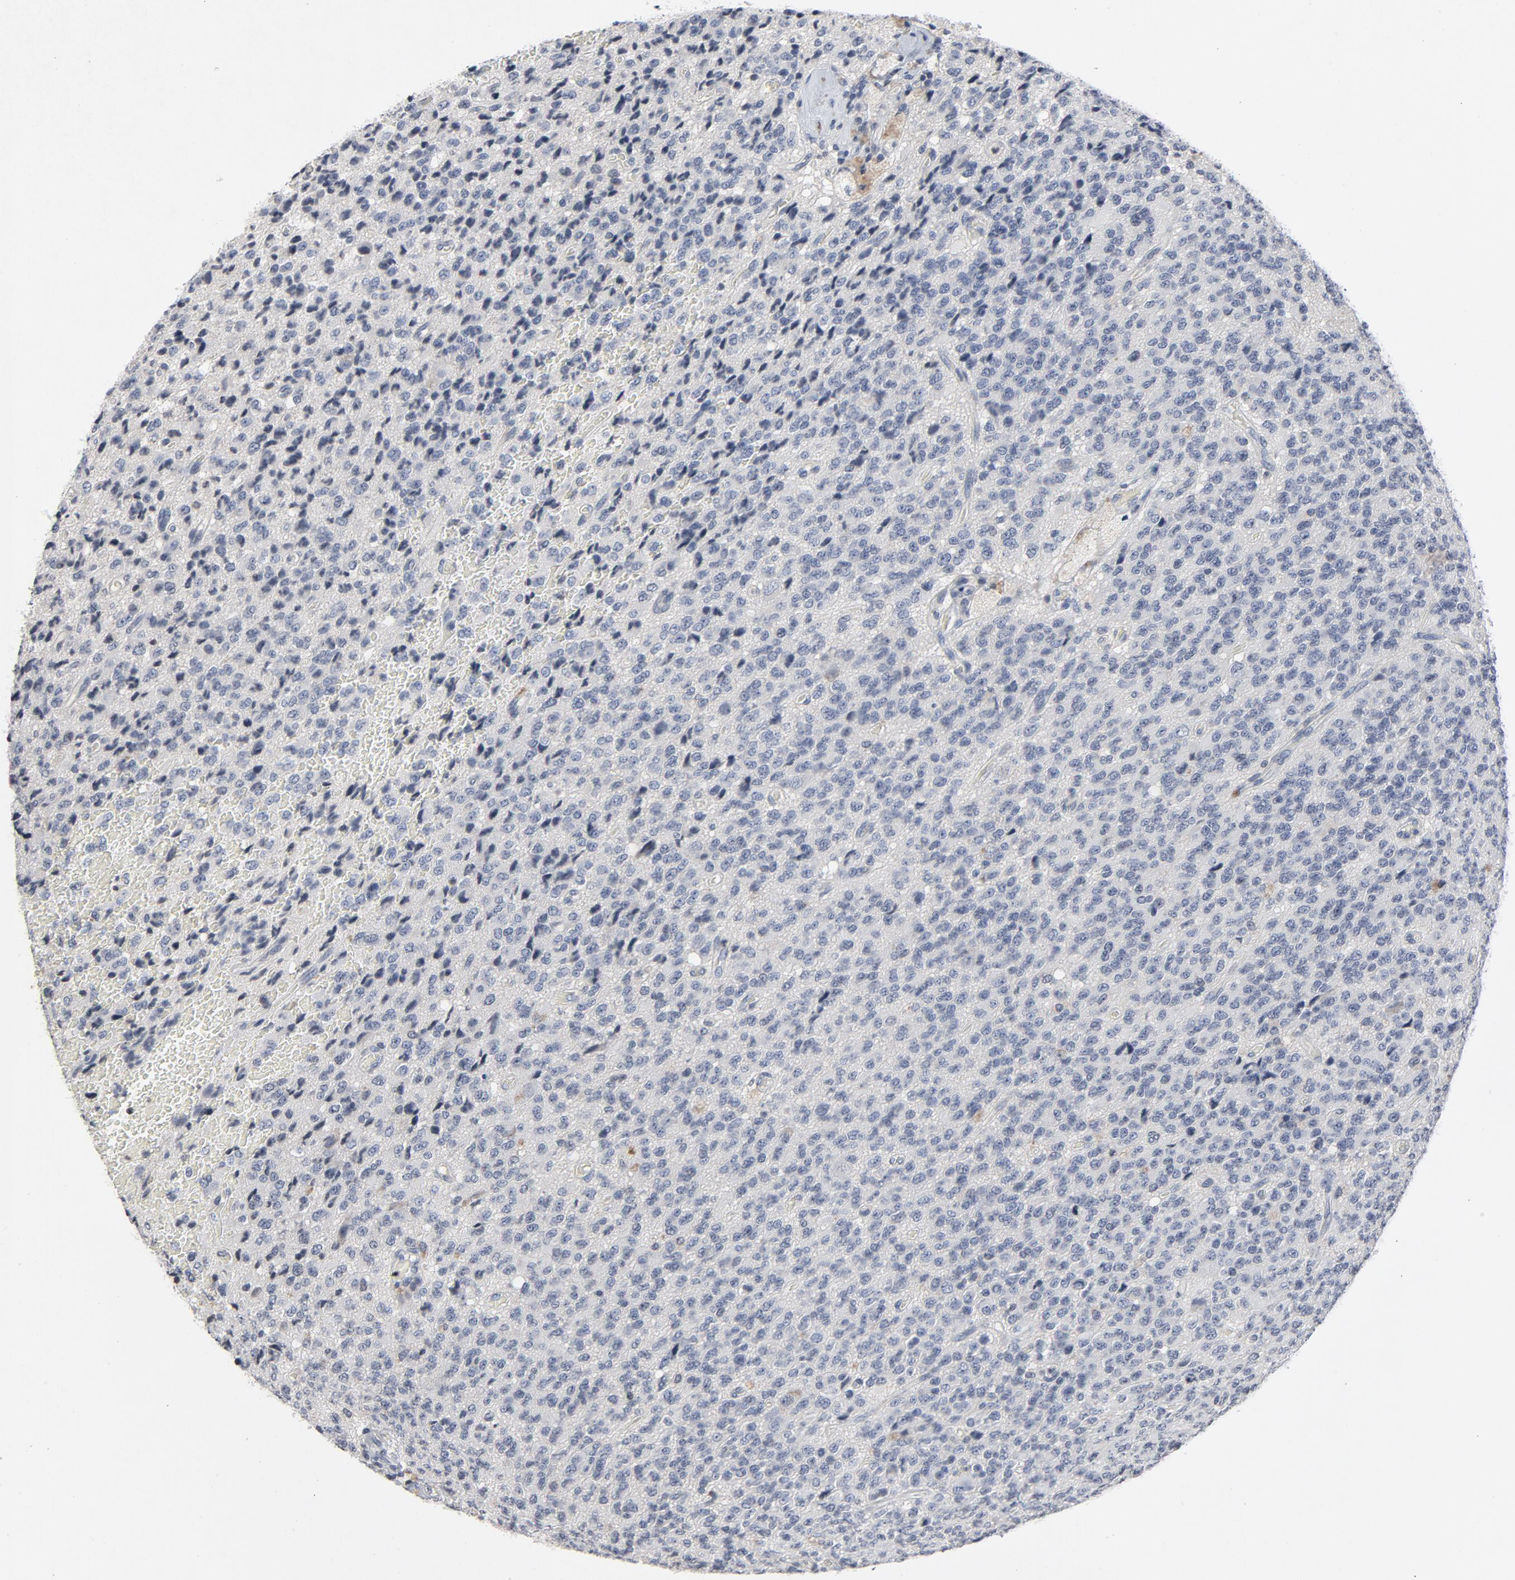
{"staining": {"intensity": "negative", "quantity": "none", "location": "none"}, "tissue": "glioma", "cell_type": "Tumor cells", "image_type": "cancer", "snomed": [{"axis": "morphology", "description": "Glioma, malignant, High grade"}, {"axis": "topography", "description": "pancreas cauda"}], "caption": "Immunohistochemistry micrograph of glioma stained for a protein (brown), which shows no expression in tumor cells.", "gene": "TCL1A", "patient": {"sex": "male", "age": 60}}